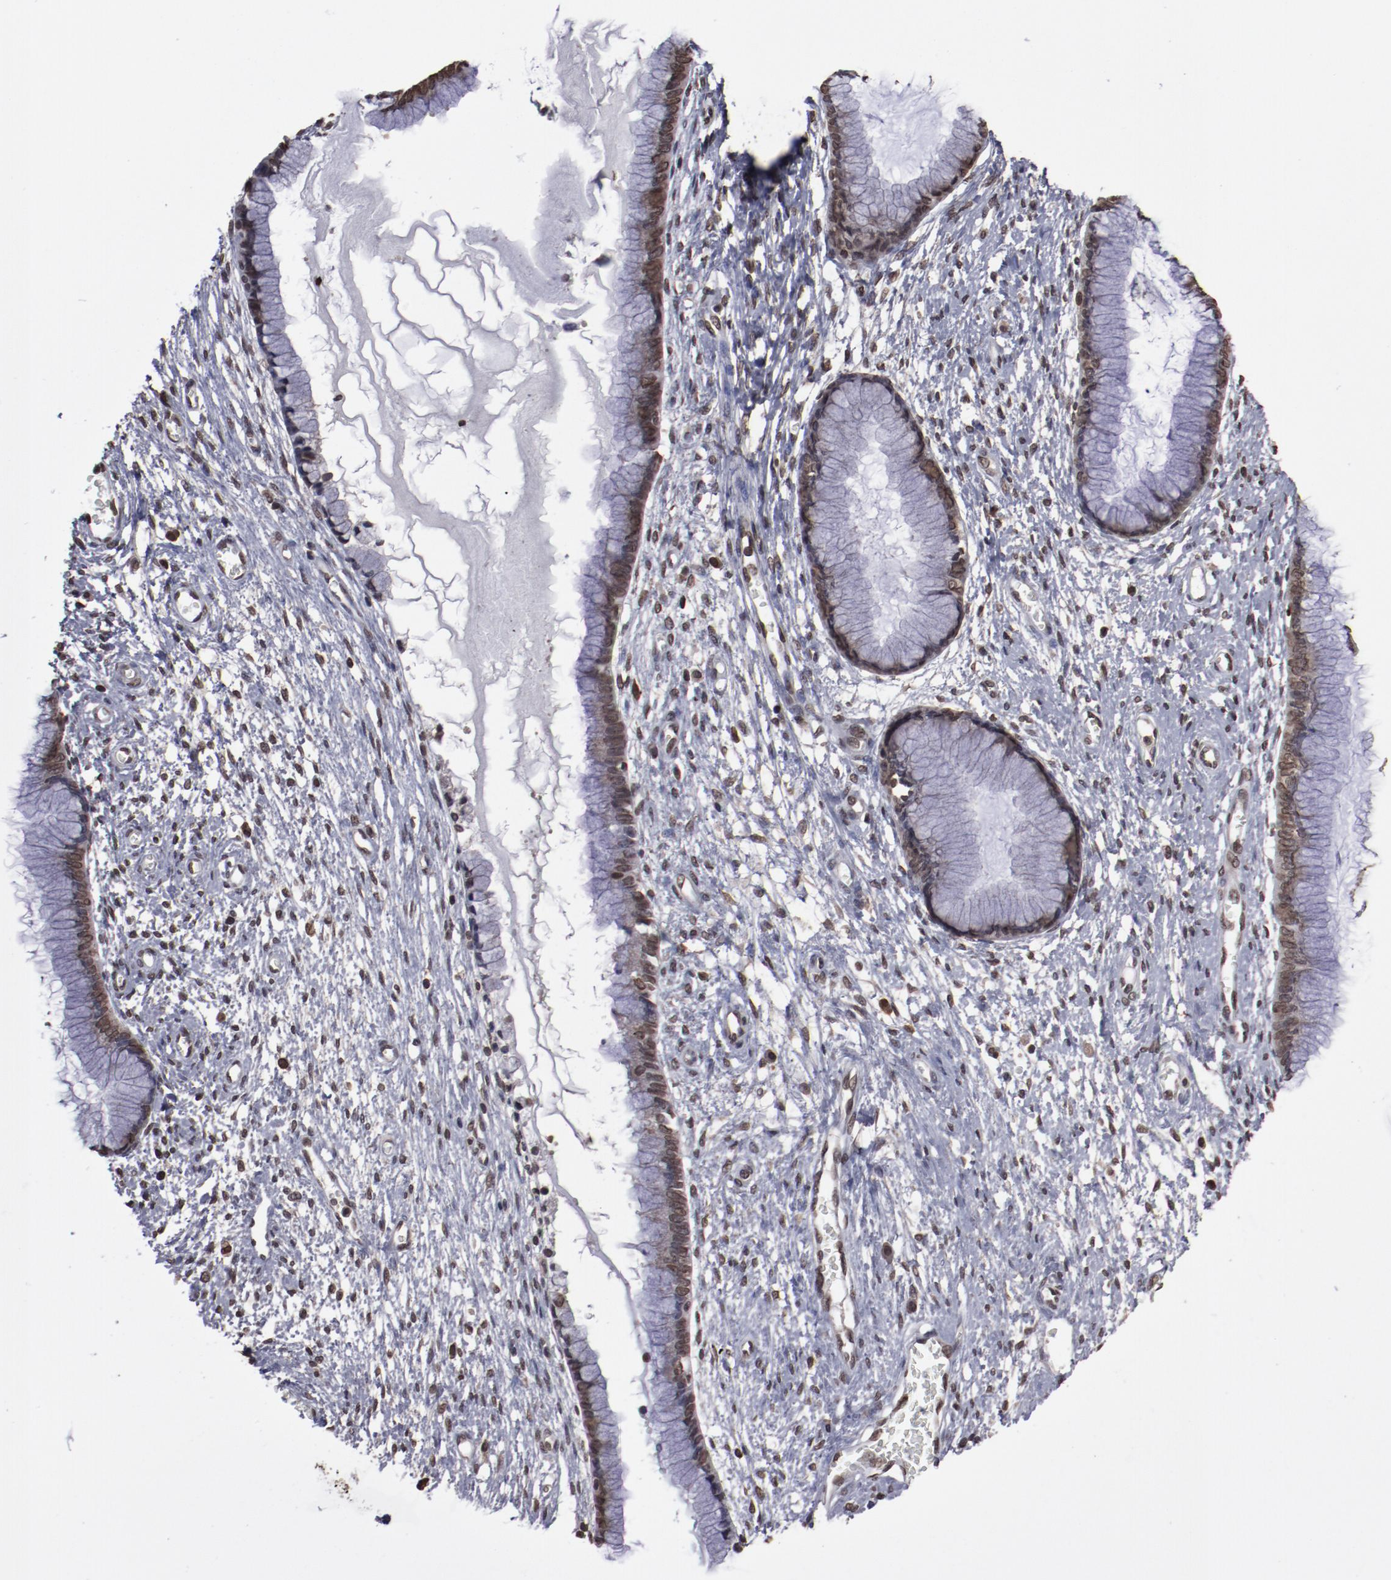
{"staining": {"intensity": "strong", "quantity": ">75%", "location": "nuclear"}, "tissue": "cervix", "cell_type": "Glandular cells", "image_type": "normal", "snomed": [{"axis": "morphology", "description": "Normal tissue, NOS"}, {"axis": "topography", "description": "Cervix"}], "caption": "The histopathology image displays immunohistochemical staining of benign cervix. There is strong nuclear expression is identified in about >75% of glandular cells.", "gene": "AKT1", "patient": {"sex": "female", "age": 55}}